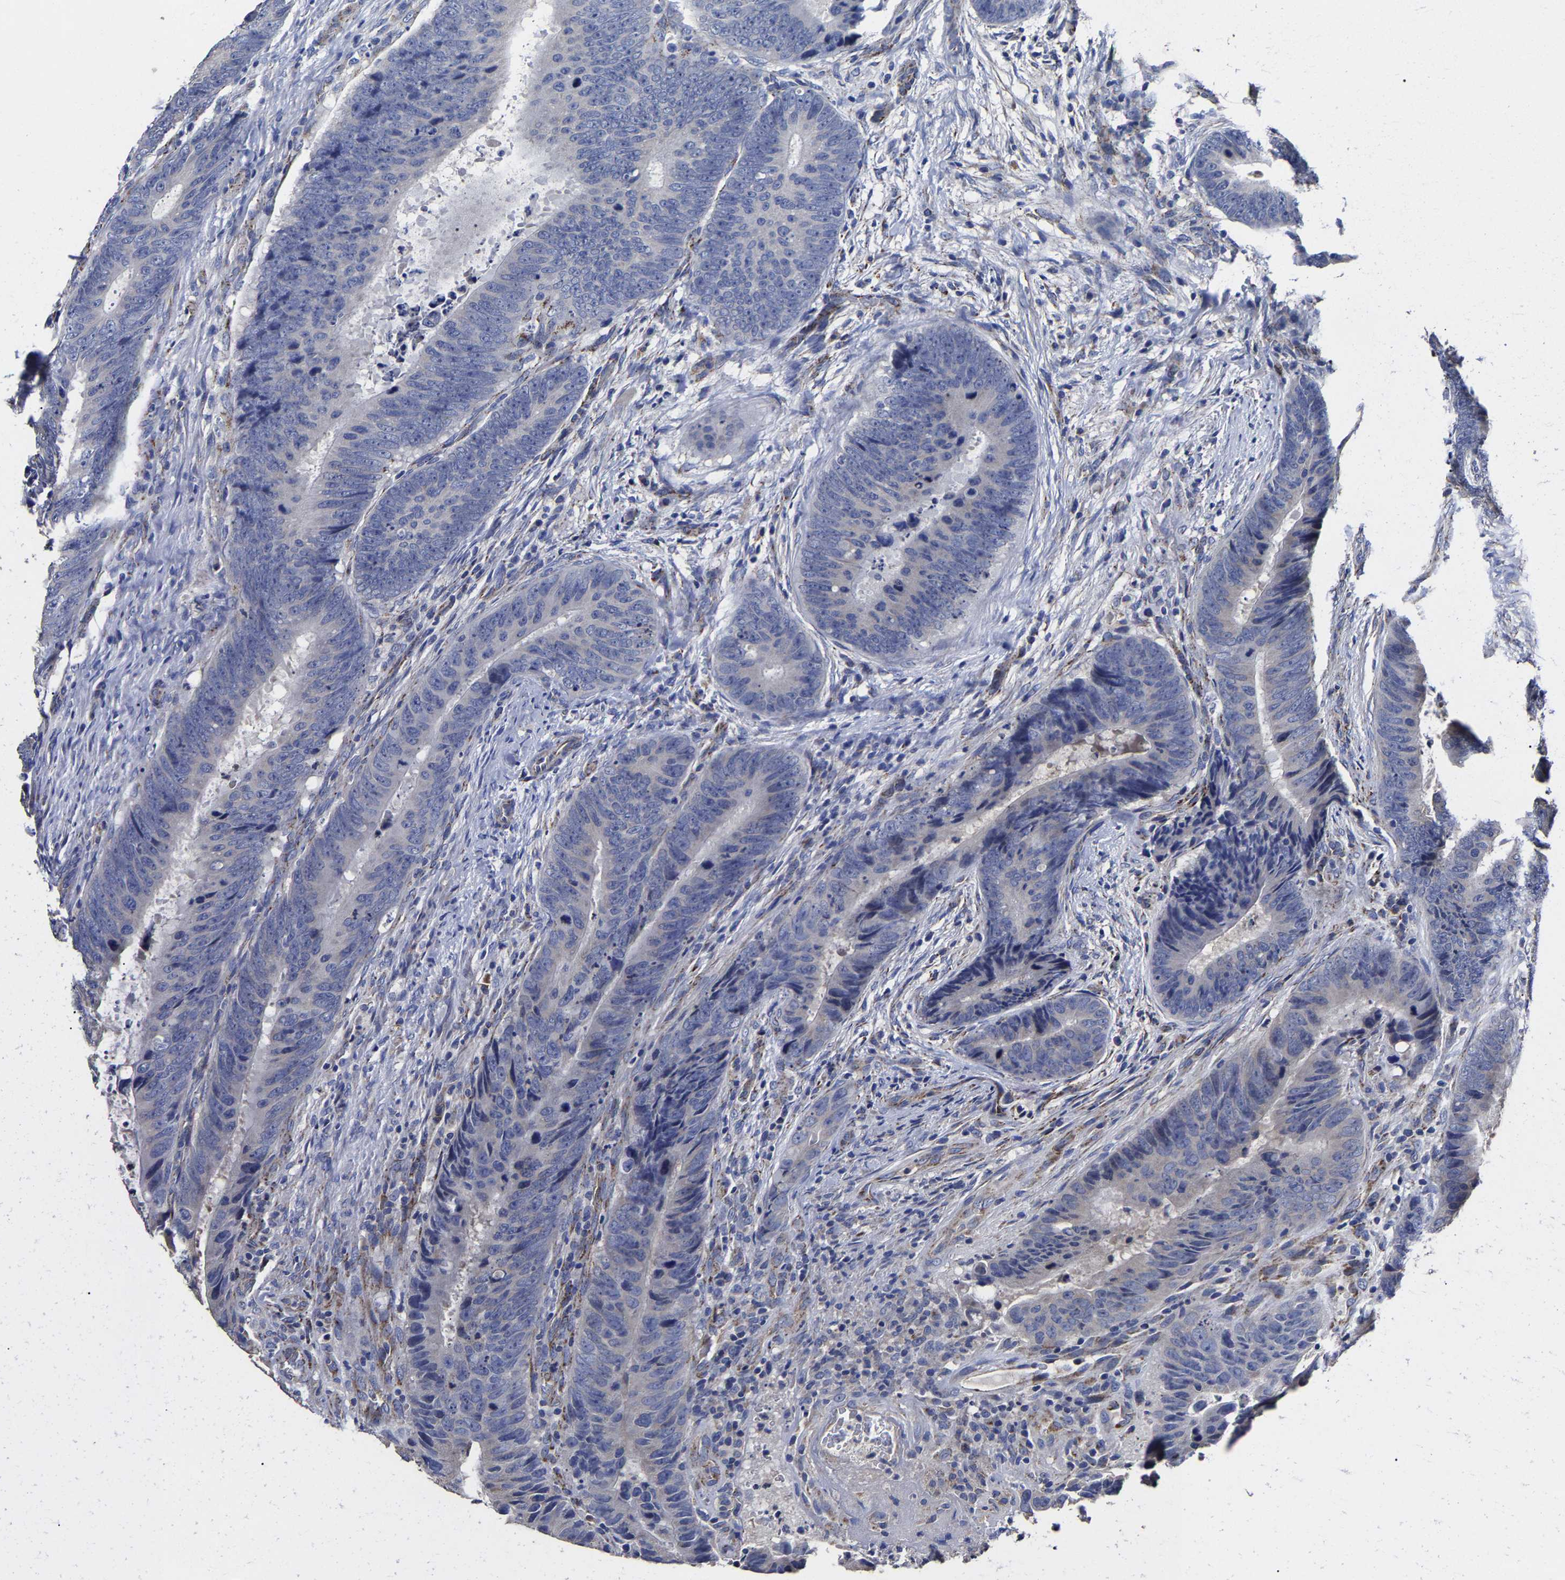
{"staining": {"intensity": "negative", "quantity": "none", "location": "none"}, "tissue": "colorectal cancer", "cell_type": "Tumor cells", "image_type": "cancer", "snomed": [{"axis": "morphology", "description": "Adenocarcinoma, NOS"}, {"axis": "topography", "description": "Colon"}], "caption": "A photomicrograph of colorectal cancer stained for a protein demonstrates no brown staining in tumor cells.", "gene": "AASS", "patient": {"sex": "male", "age": 56}}